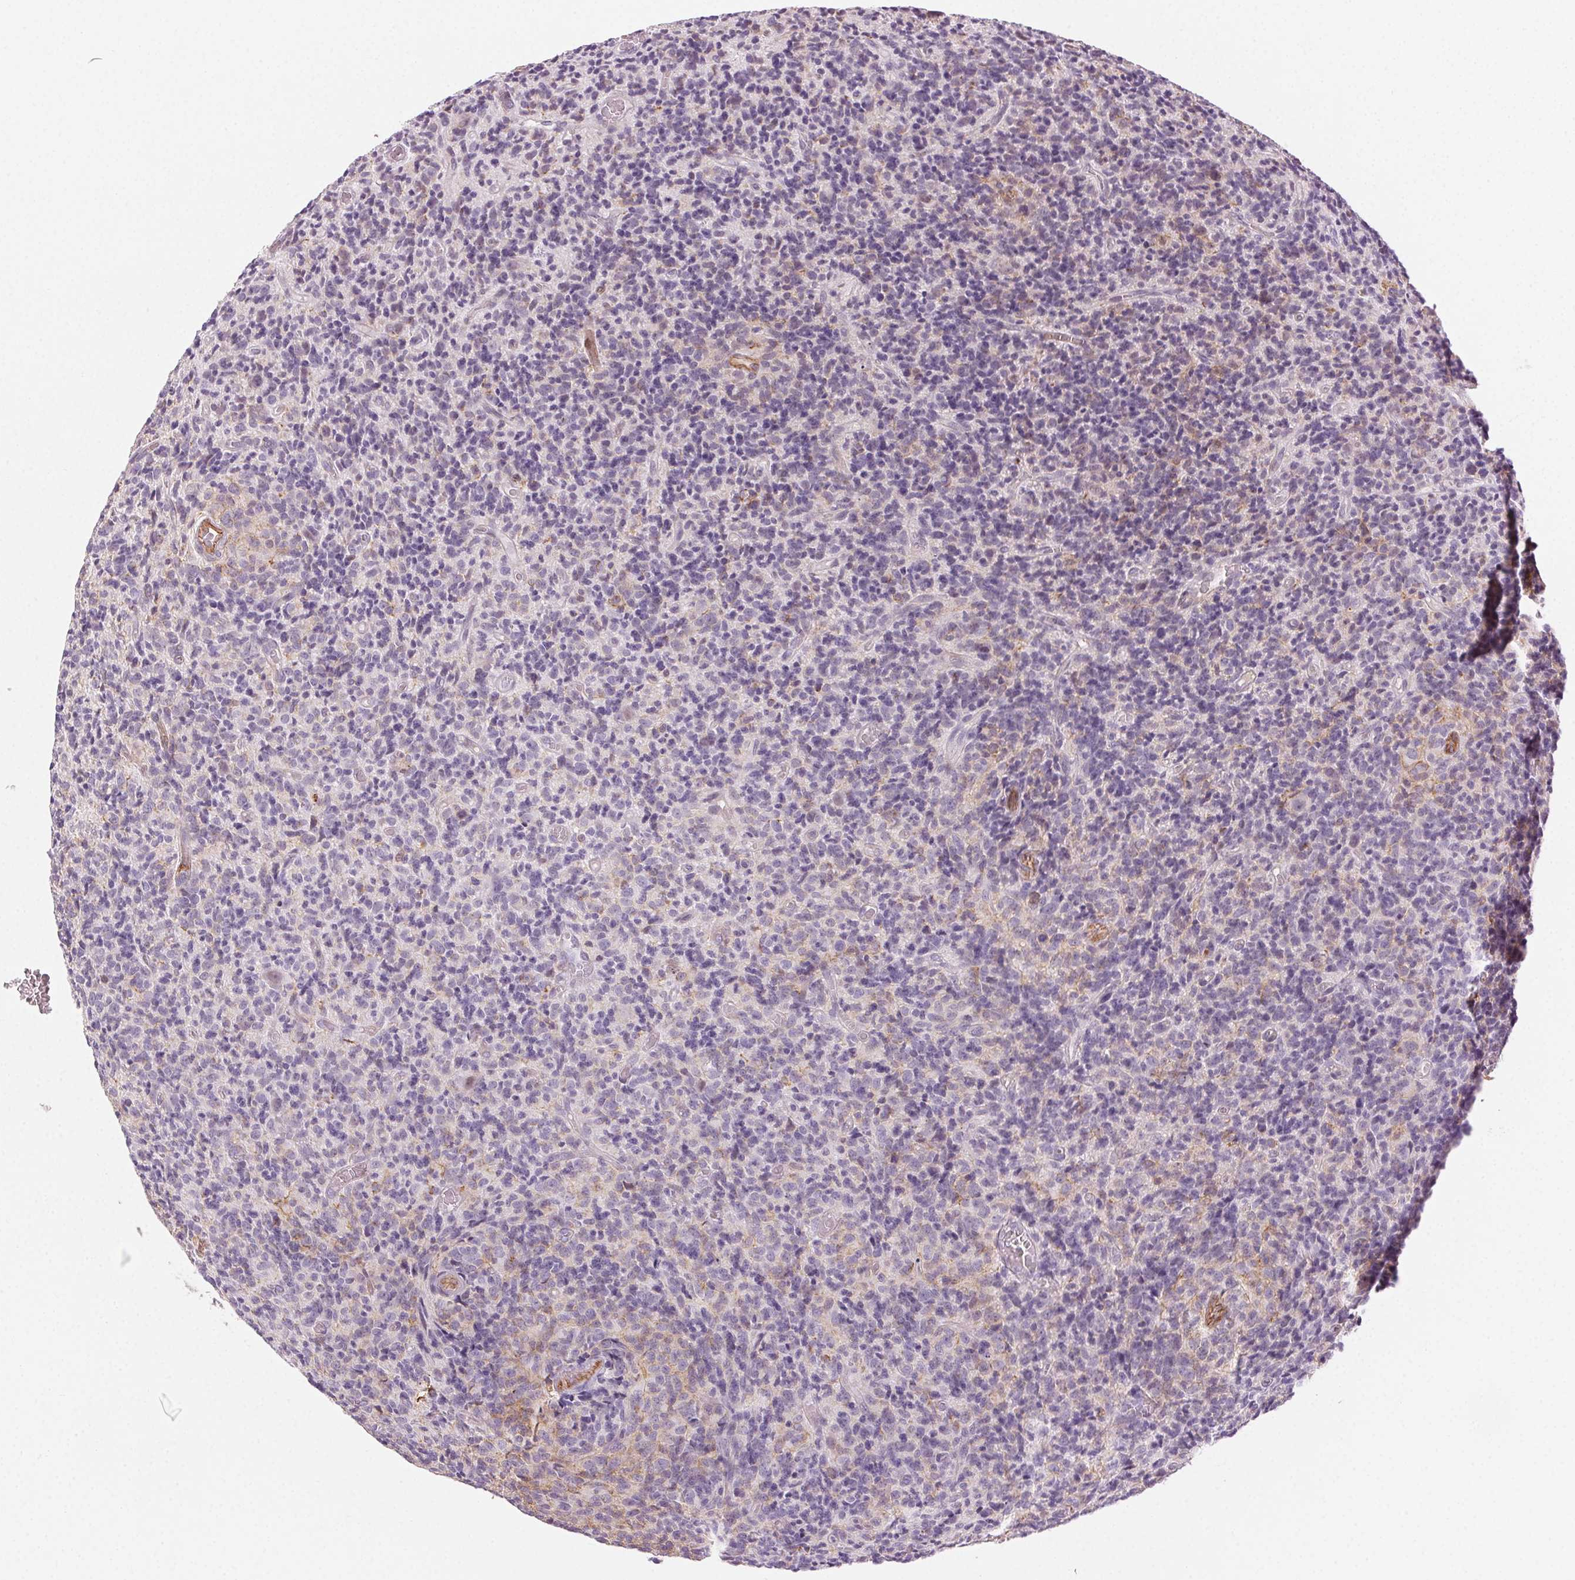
{"staining": {"intensity": "negative", "quantity": "none", "location": "none"}, "tissue": "glioma", "cell_type": "Tumor cells", "image_type": "cancer", "snomed": [{"axis": "morphology", "description": "Glioma, malignant, High grade"}, {"axis": "topography", "description": "Brain"}], "caption": "An IHC micrograph of malignant glioma (high-grade) is shown. There is no staining in tumor cells of malignant glioma (high-grade).", "gene": "AIF1L", "patient": {"sex": "male", "age": 76}}